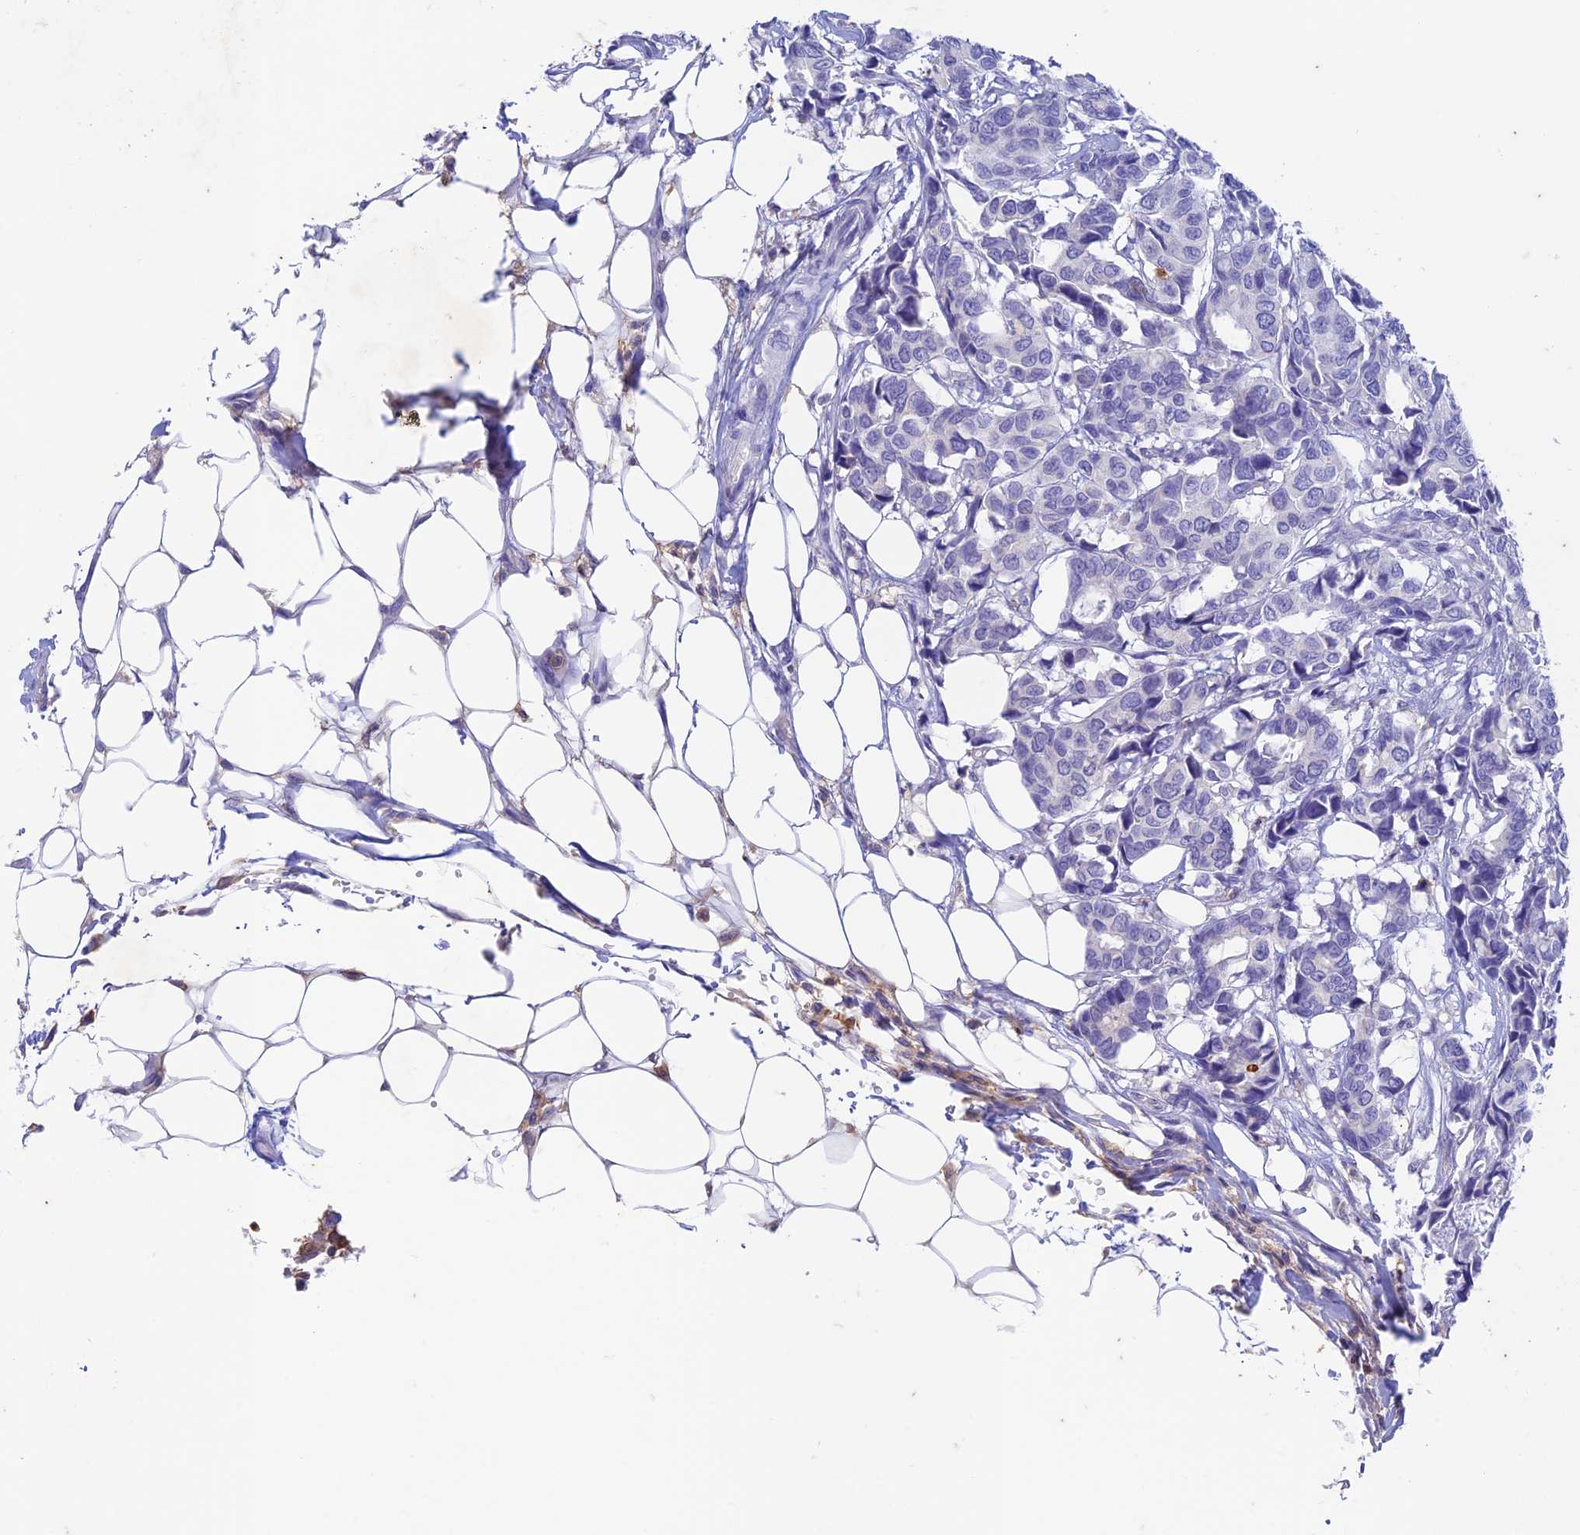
{"staining": {"intensity": "negative", "quantity": "none", "location": "none"}, "tissue": "breast cancer", "cell_type": "Tumor cells", "image_type": "cancer", "snomed": [{"axis": "morphology", "description": "Duct carcinoma"}, {"axis": "topography", "description": "Breast"}], "caption": "Tumor cells show no significant protein staining in invasive ductal carcinoma (breast).", "gene": "FGF7", "patient": {"sex": "female", "age": 87}}